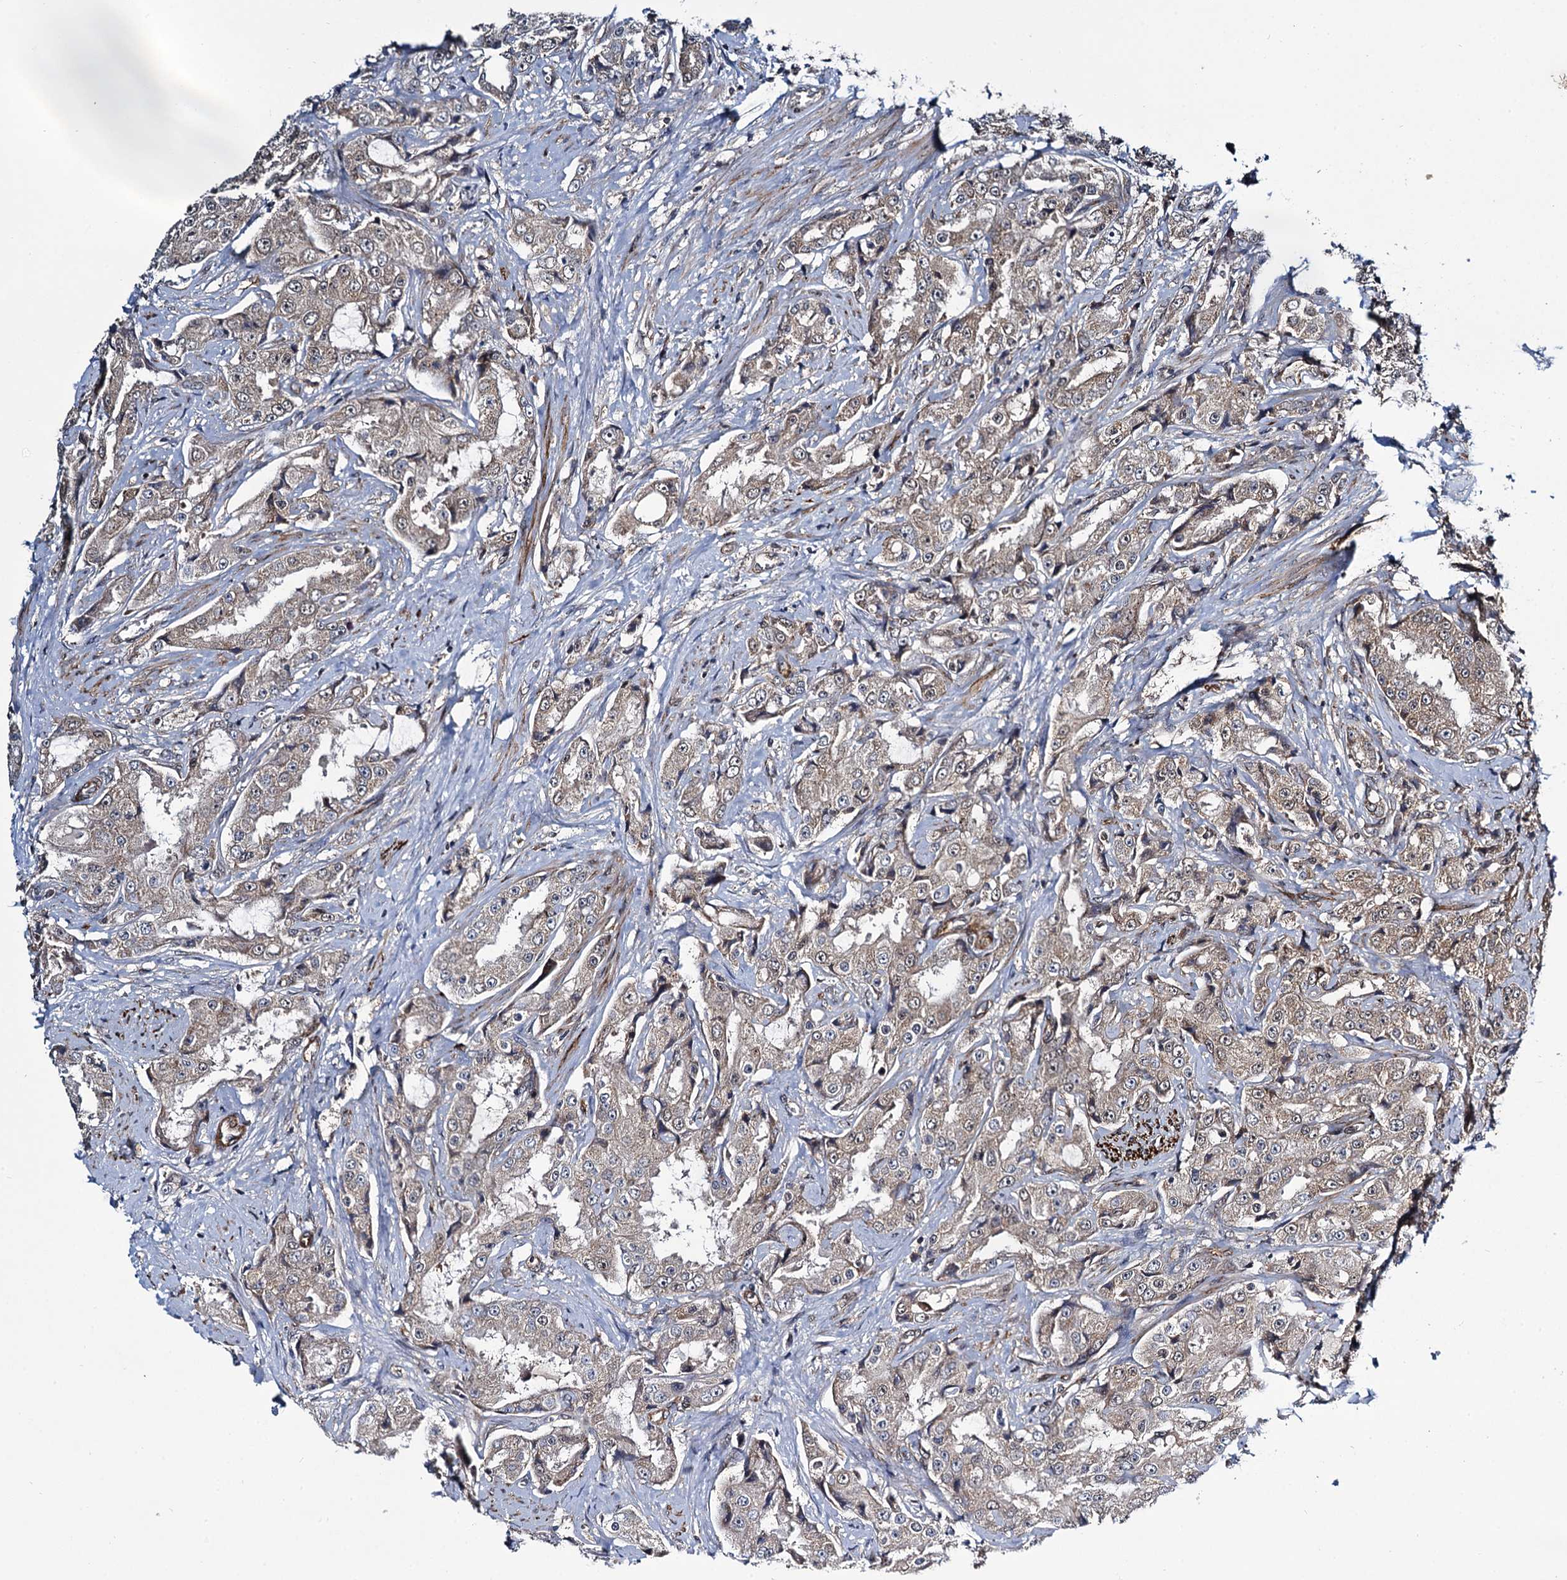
{"staining": {"intensity": "weak", "quantity": ">75%", "location": "cytoplasmic/membranous"}, "tissue": "prostate cancer", "cell_type": "Tumor cells", "image_type": "cancer", "snomed": [{"axis": "morphology", "description": "Adenocarcinoma, High grade"}, {"axis": "topography", "description": "Prostate"}], "caption": "Prostate cancer (high-grade adenocarcinoma) stained with a protein marker demonstrates weak staining in tumor cells.", "gene": "ARHGAP42", "patient": {"sex": "male", "age": 73}}